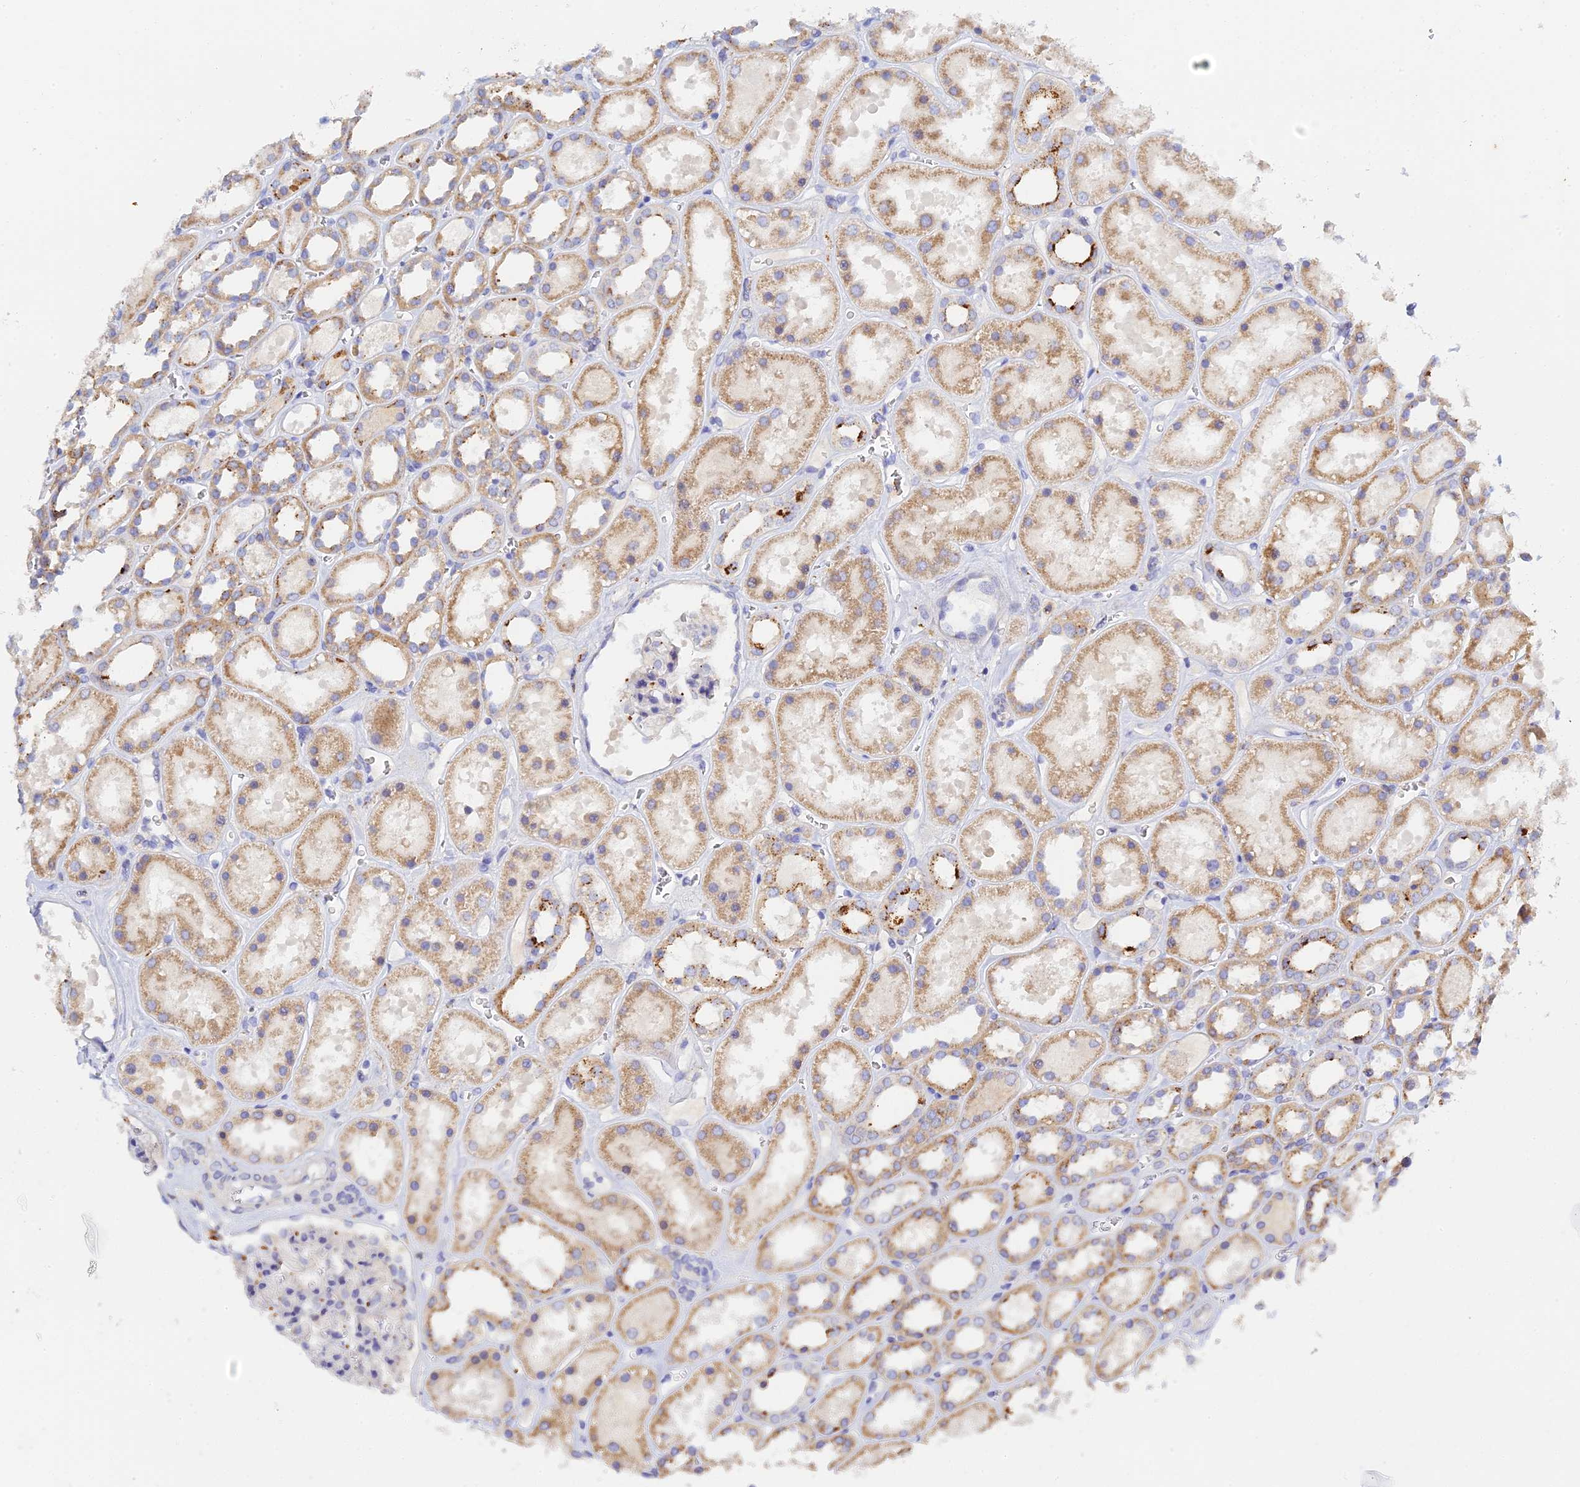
{"staining": {"intensity": "strong", "quantity": "<25%", "location": "cytoplasmic/membranous"}, "tissue": "kidney", "cell_type": "Cells in glomeruli", "image_type": "normal", "snomed": [{"axis": "morphology", "description": "Normal tissue, NOS"}, {"axis": "topography", "description": "Kidney"}], "caption": "High-magnification brightfield microscopy of normal kidney stained with DAB (brown) and counterstained with hematoxylin (blue). cells in glomeruli exhibit strong cytoplasmic/membranous expression is seen in about<25% of cells.", "gene": "RPGRIP1L", "patient": {"sex": "female", "age": 41}}